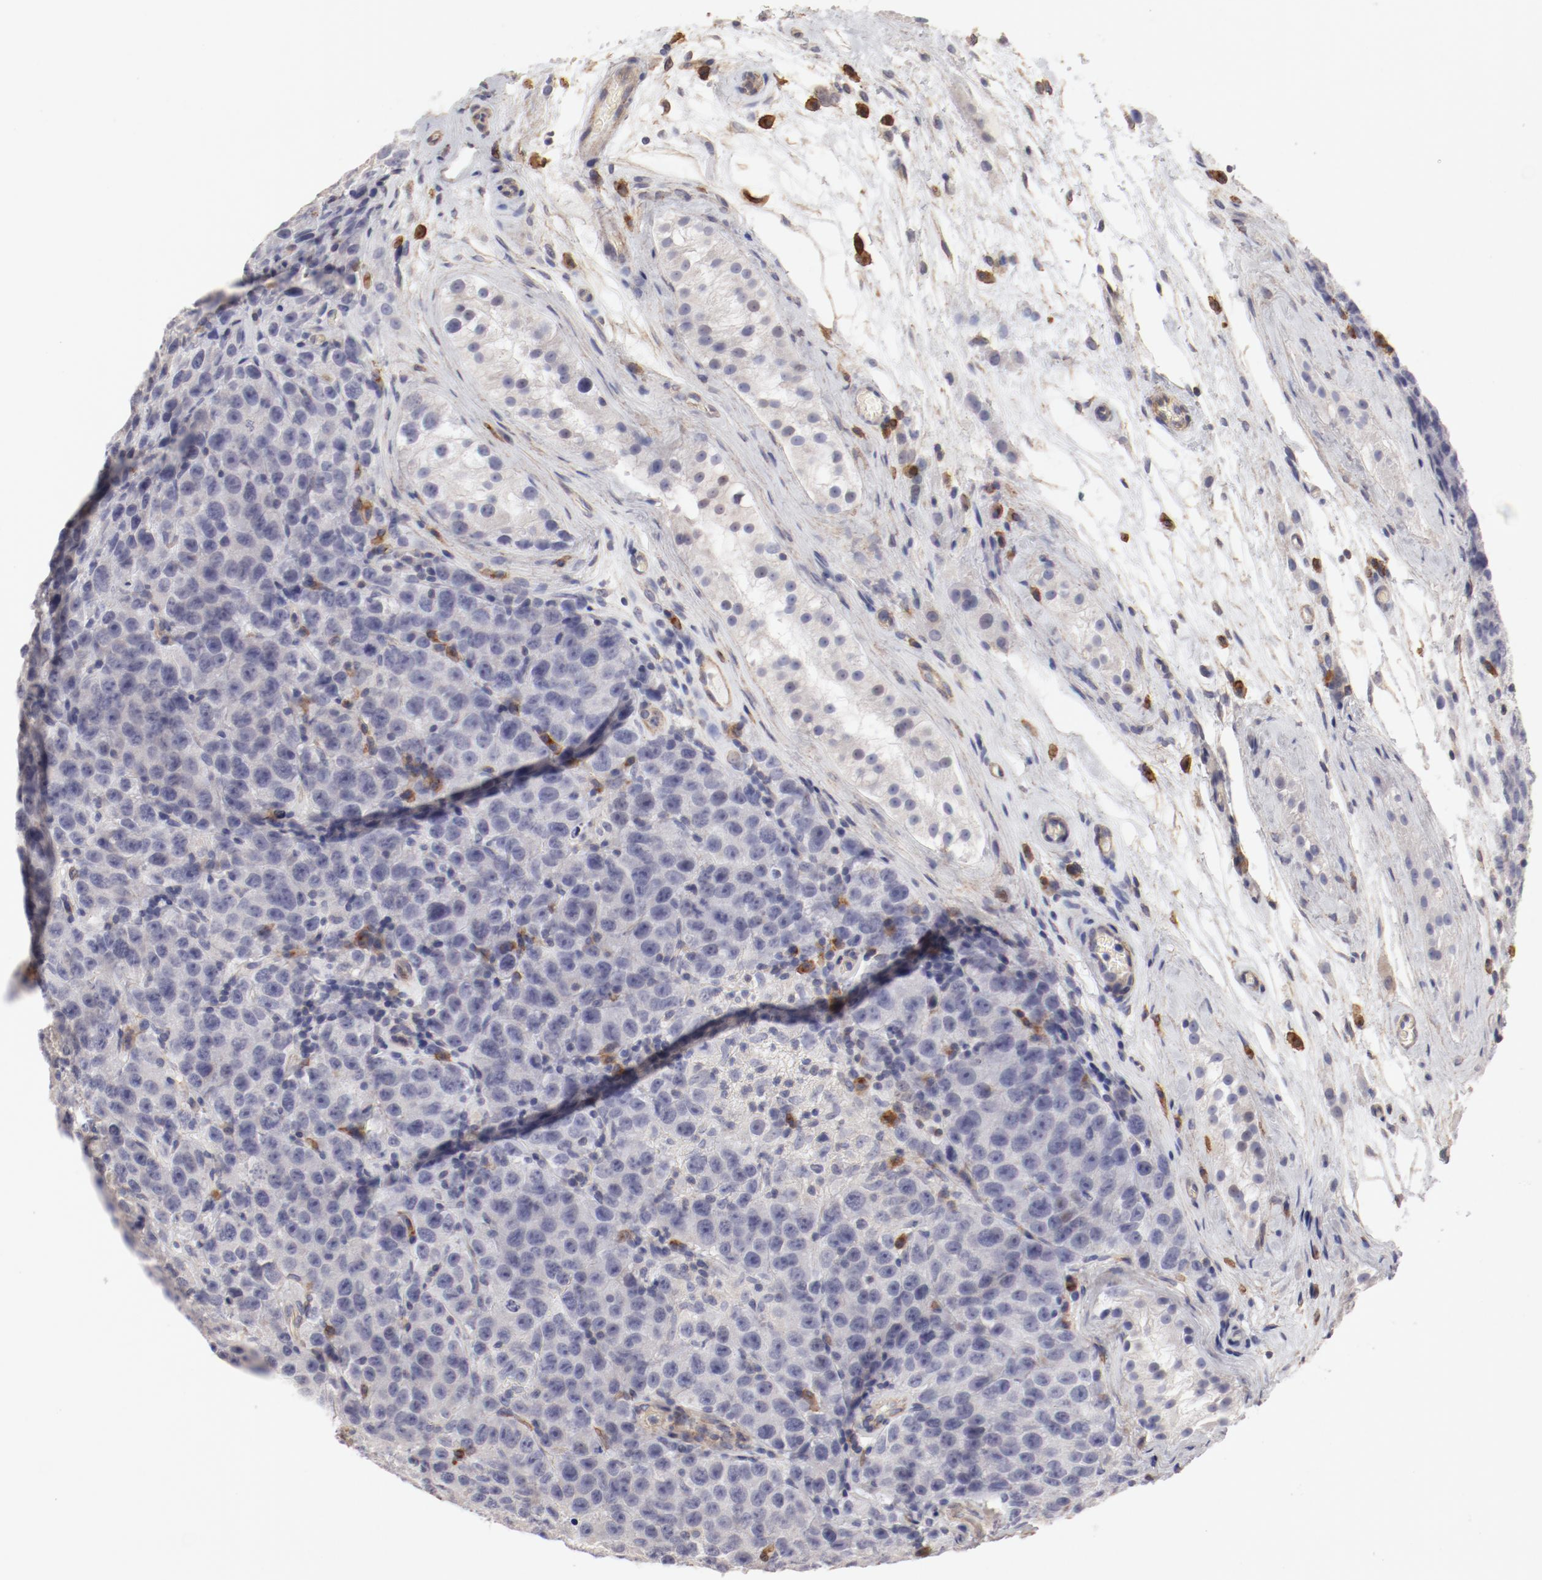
{"staining": {"intensity": "negative", "quantity": "none", "location": "none"}, "tissue": "testis cancer", "cell_type": "Tumor cells", "image_type": "cancer", "snomed": [{"axis": "morphology", "description": "Seminoma, NOS"}, {"axis": "topography", "description": "Testis"}], "caption": "High magnification brightfield microscopy of testis cancer (seminoma) stained with DAB (3,3'-diaminobenzidine) (brown) and counterstained with hematoxylin (blue): tumor cells show no significant staining.", "gene": "LAX1", "patient": {"sex": "male", "age": 52}}